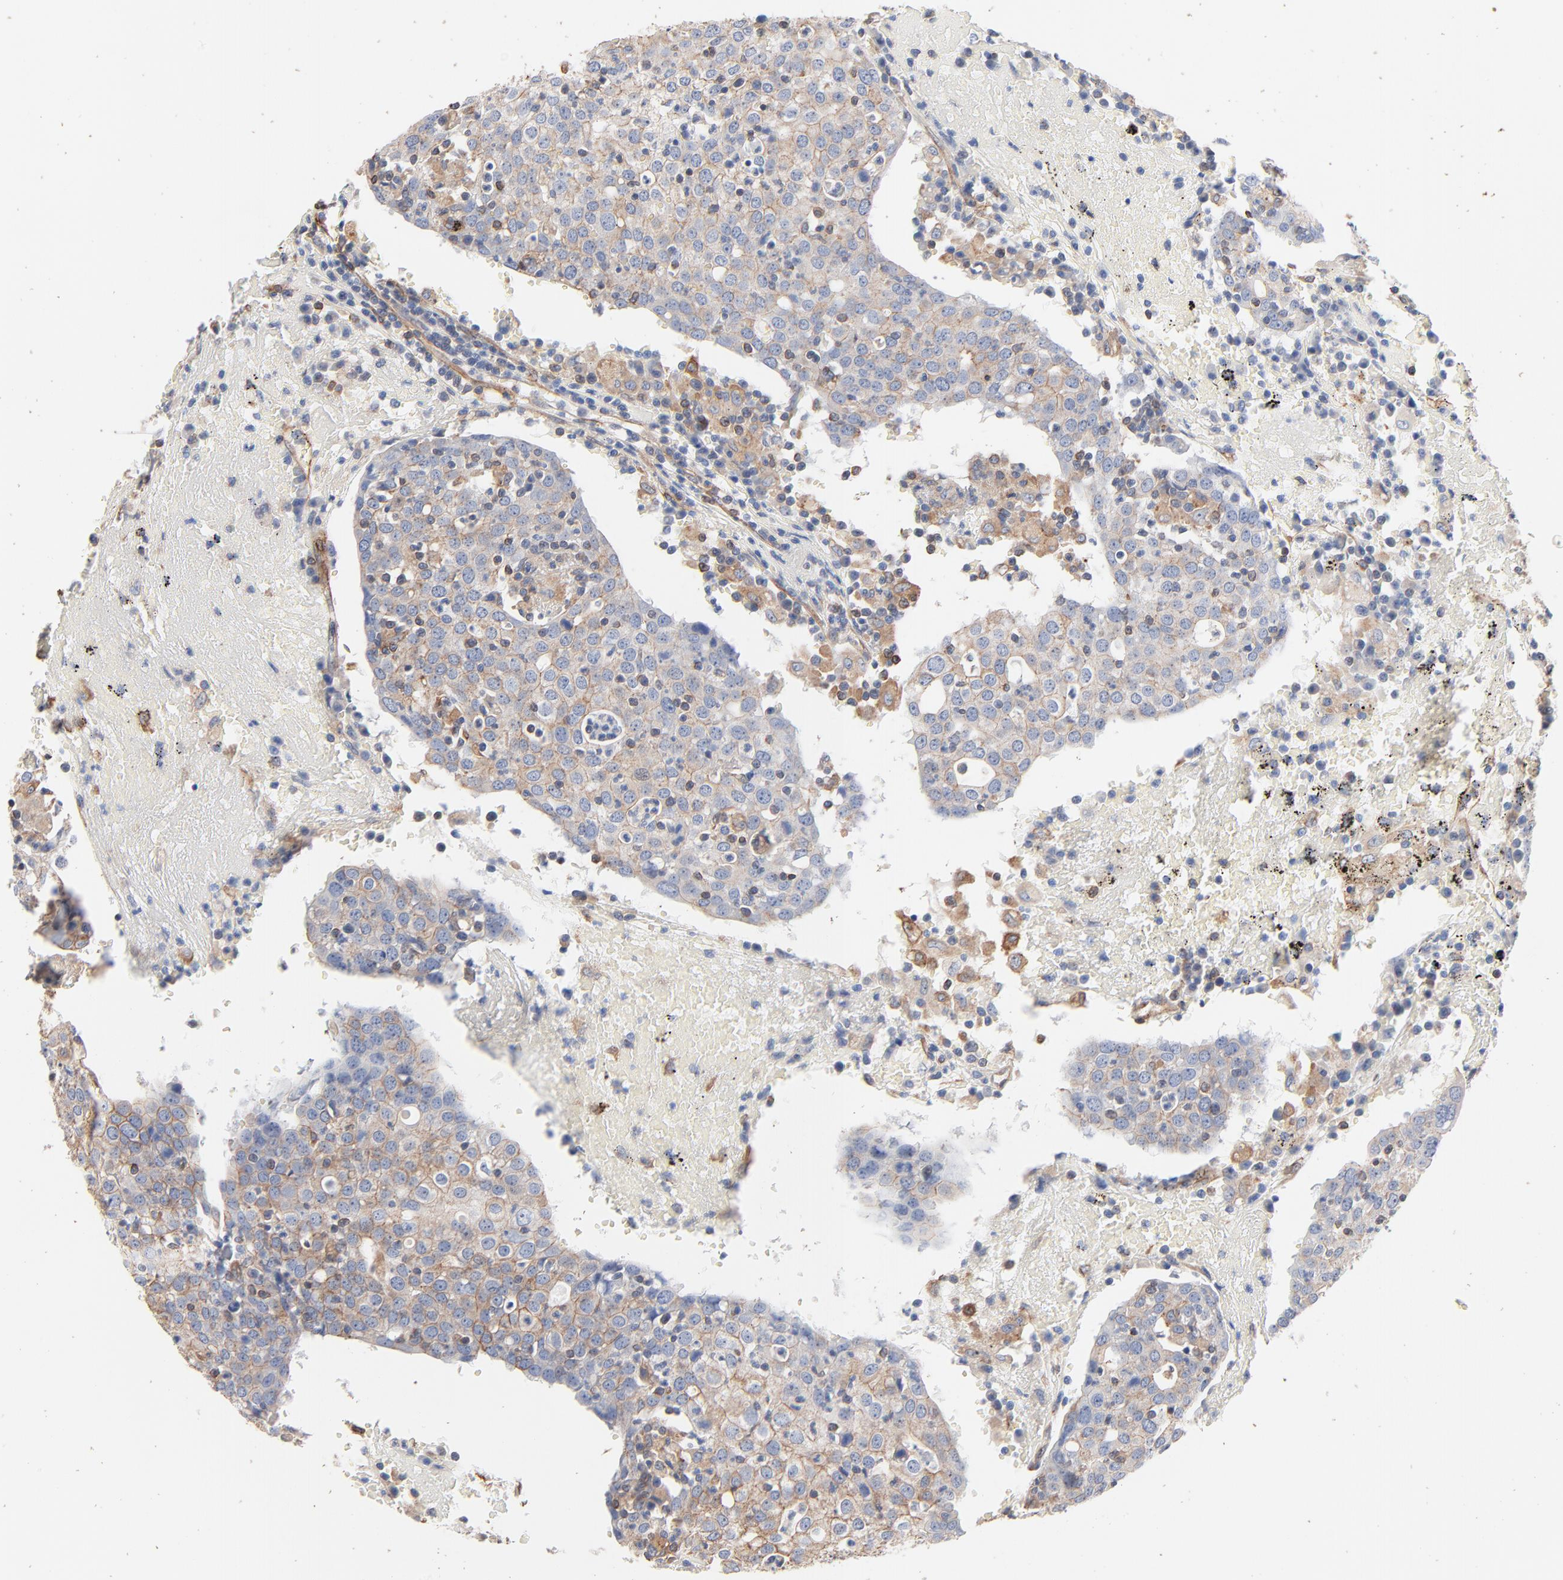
{"staining": {"intensity": "weak", "quantity": "<25%", "location": "cytoplasmic/membranous"}, "tissue": "head and neck cancer", "cell_type": "Tumor cells", "image_type": "cancer", "snomed": [{"axis": "morphology", "description": "Adenocarcinoma, NOS"}, {"axis": "topography", "description": "Salivary gland"}, {"axis": "topography", "description": "Head-Neck"}], "caption": "Tumor cells are negative for brown protein staining in head and neck adenocarcinoma.", "gene": "ABCD4", "patient": {"sex": "female", "age": 65}}